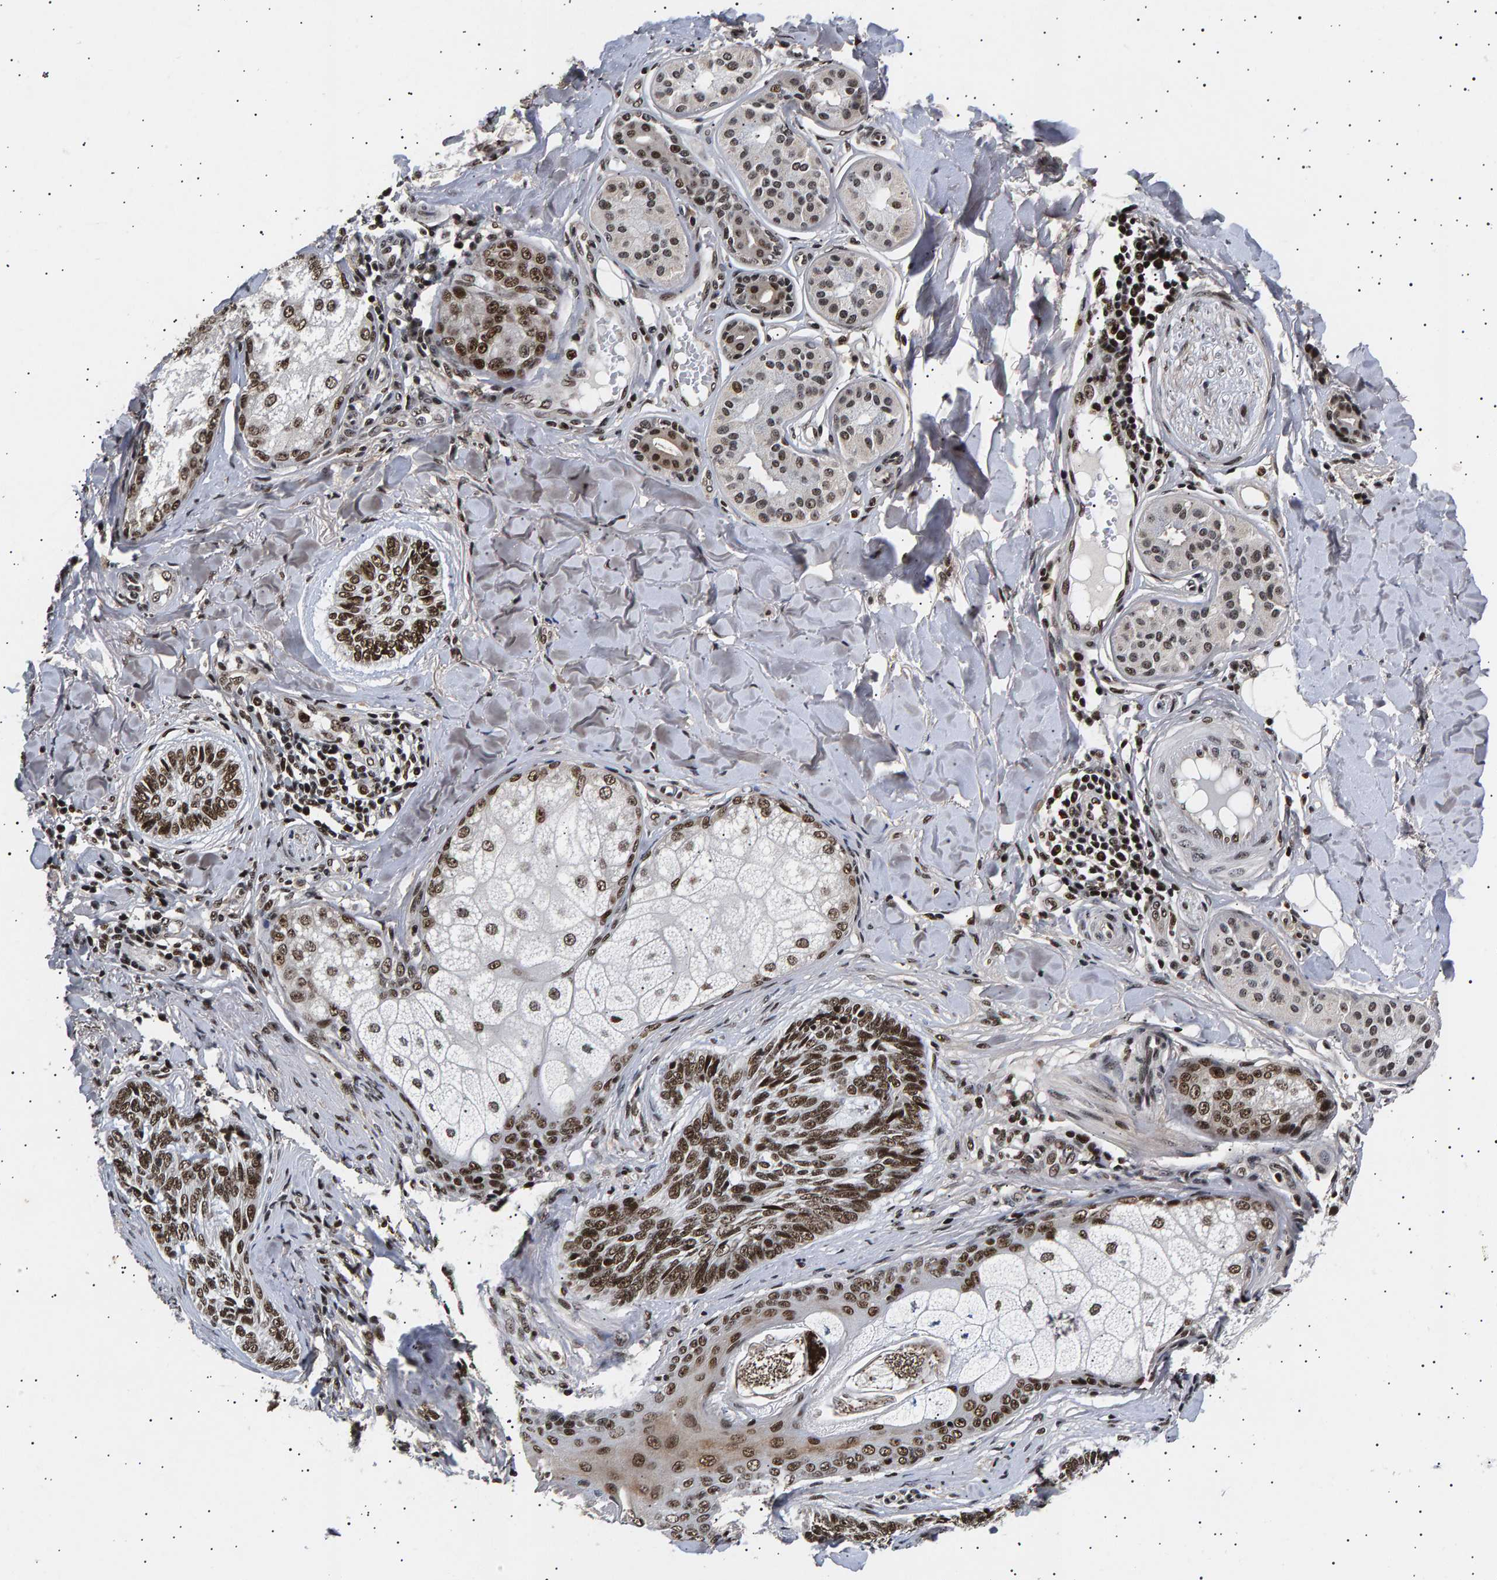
{"staining": {"intensity": "strong", "quantity": ">75%", "location": "nuclear"}, "tissue": "skin cancer", "cell_type": "Tumor cells", "image_type": "cancer", "snomed": [{"axis": "morphology", "description": "Basal cell carcinoma"}, {"axis": "topography", "description": "Skin"}], "caption": "DAB immunohistochemical staining of skin cancer (basal cell carcinoma) demonstrates strong nuclear protein staining in about >75% of tumor cells. The protein of interest is stained brown, and the nuclei are stained in blue (DAB IHC with brightfield microscopy, high magnification).", "gene": "ANKRD40", "patient": {"sex": "male", "age": 43}}